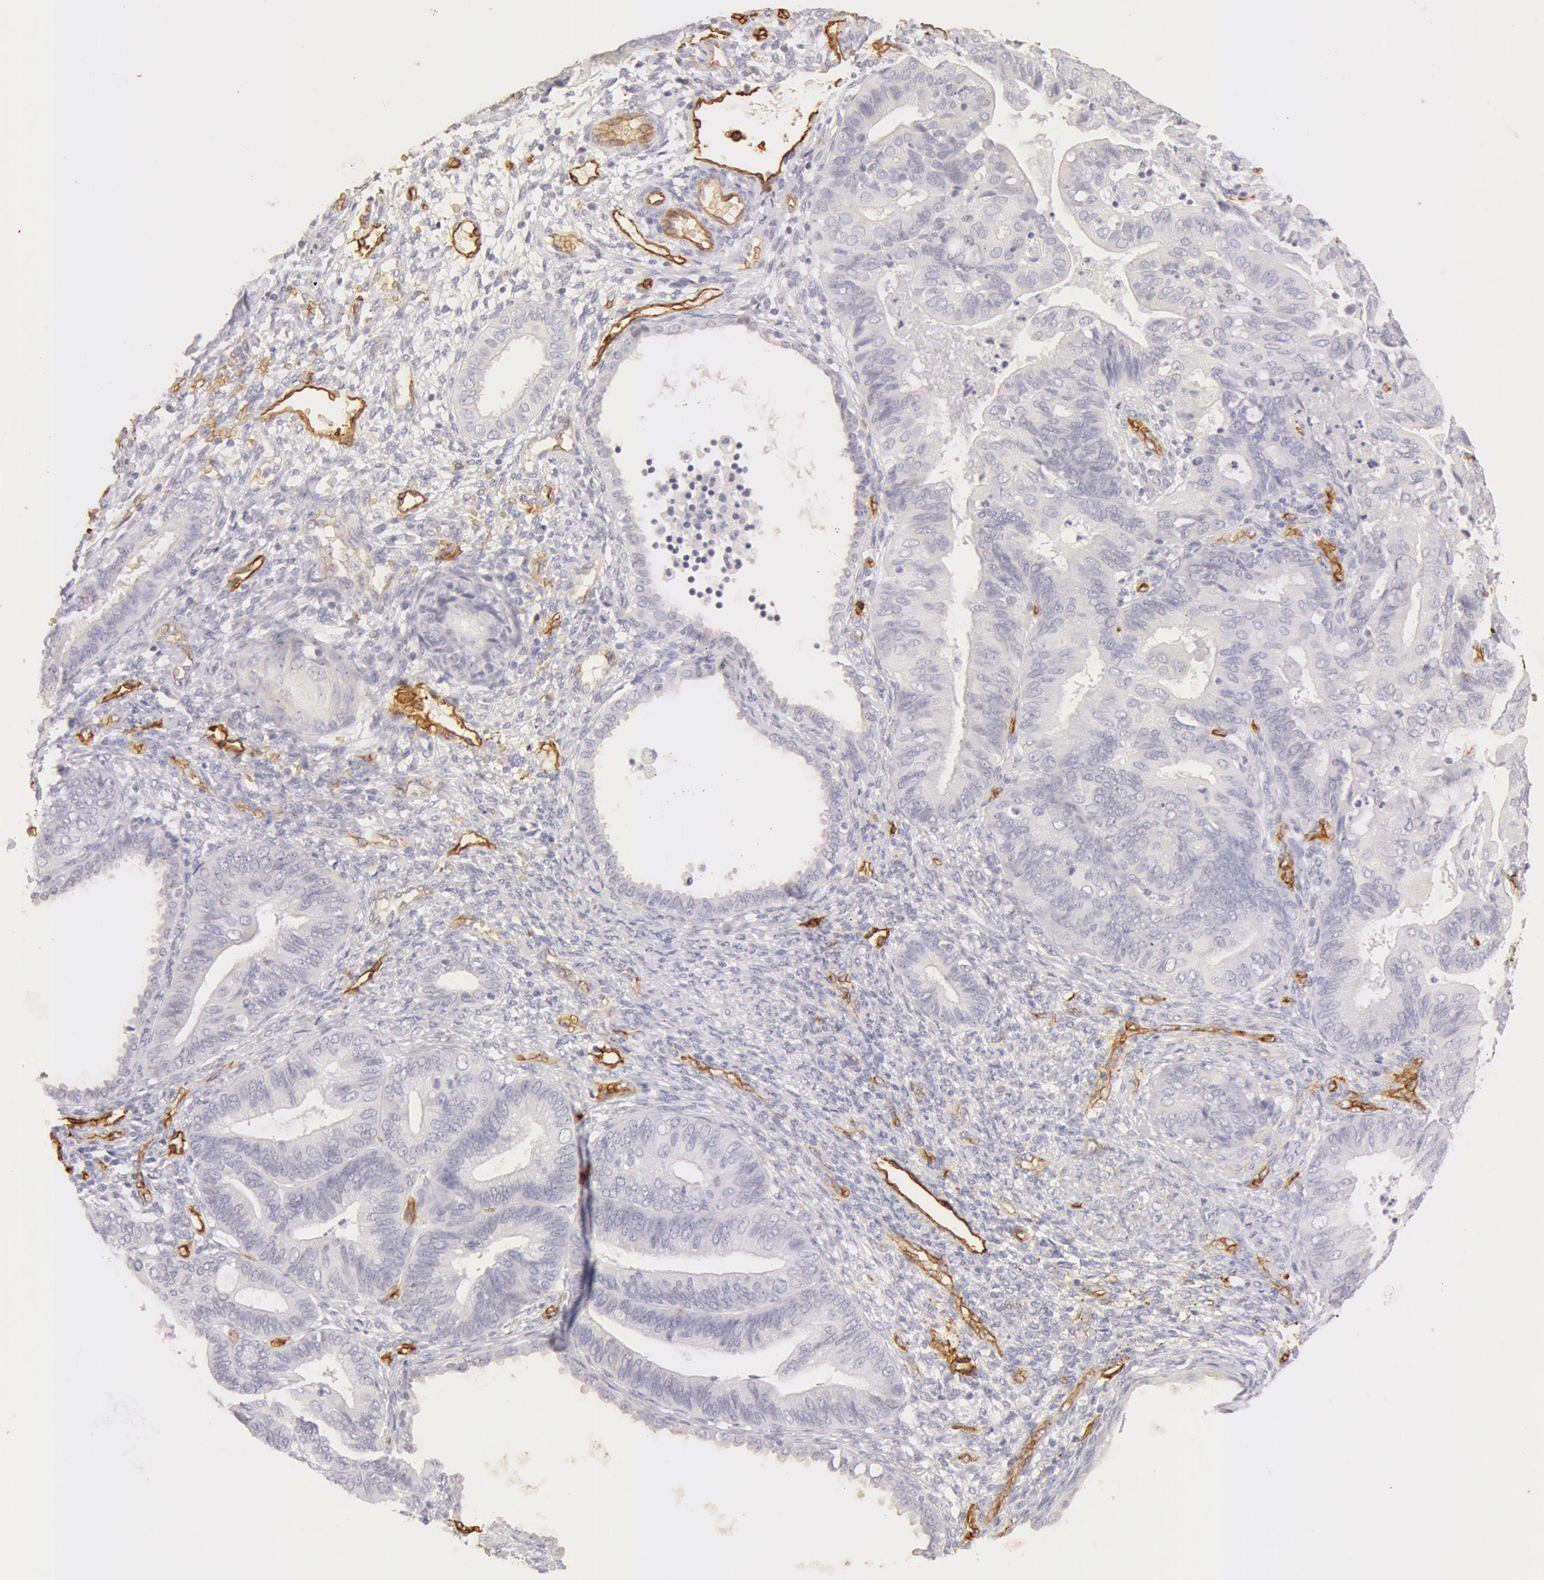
{"staining": {"intensity": "negative", "quantity": "none", "location": "none"}, "tissue": "endometrial cancer", "cell_type": "Tumor cells", "image_type": "cancer", "snomed": [{"axis": "morphology", "description": "Adenocarcinoma, NOS"}, {"axis": "topography", "description": "Endometrium"}], "caption": "An immunohistochemistry histopathology image of adenocarcinoma (endometrial) is shown. There is no staining in tumor cells of adenocarcinoma (endometrial).", "gene": "AQP1", "patient": {"sex": "female", "age": 63}}